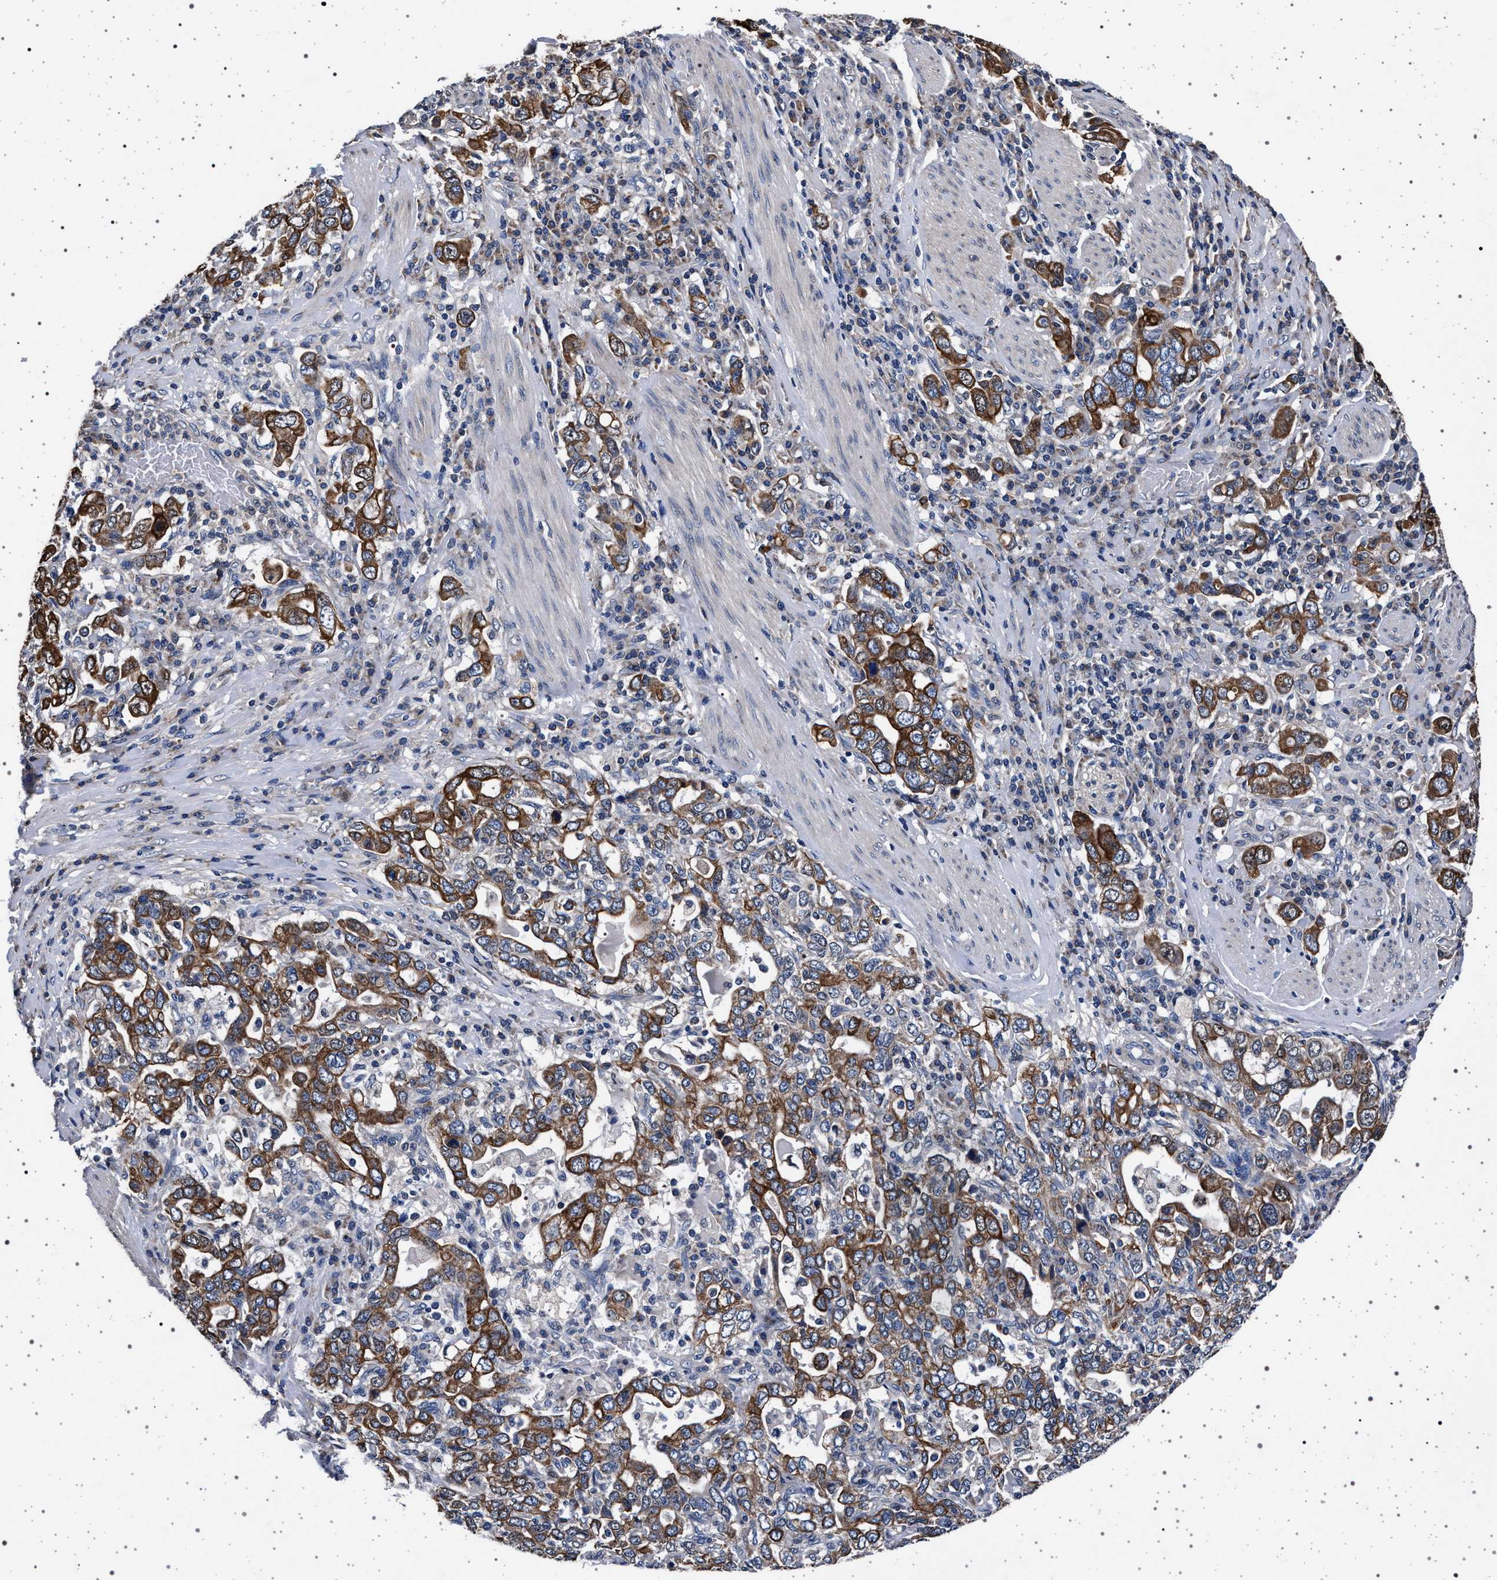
{"staining": {"intensity": "strong", "quantity": ">75%", "location": "cytoplasmic/membranous"}, "tissue": "stomach cancer", "cell_type": "Tumor cells", "image_type": "cancer", "snomed": [{"axis": "morphology", "description": "Adenocarcinoma, NOS"}, {"axis": "topography", "description": "Stomach, upper"}], "caption": "Stomach adenocarcinoma tissue reveals strong cytoplasmic/membranous positivity in about >75% of tumor cells (Brightfield microscopy of DAB IHC at high magnification).", "gene": "MAP3K2", "patient": {"sex": "male", "age": 62}}